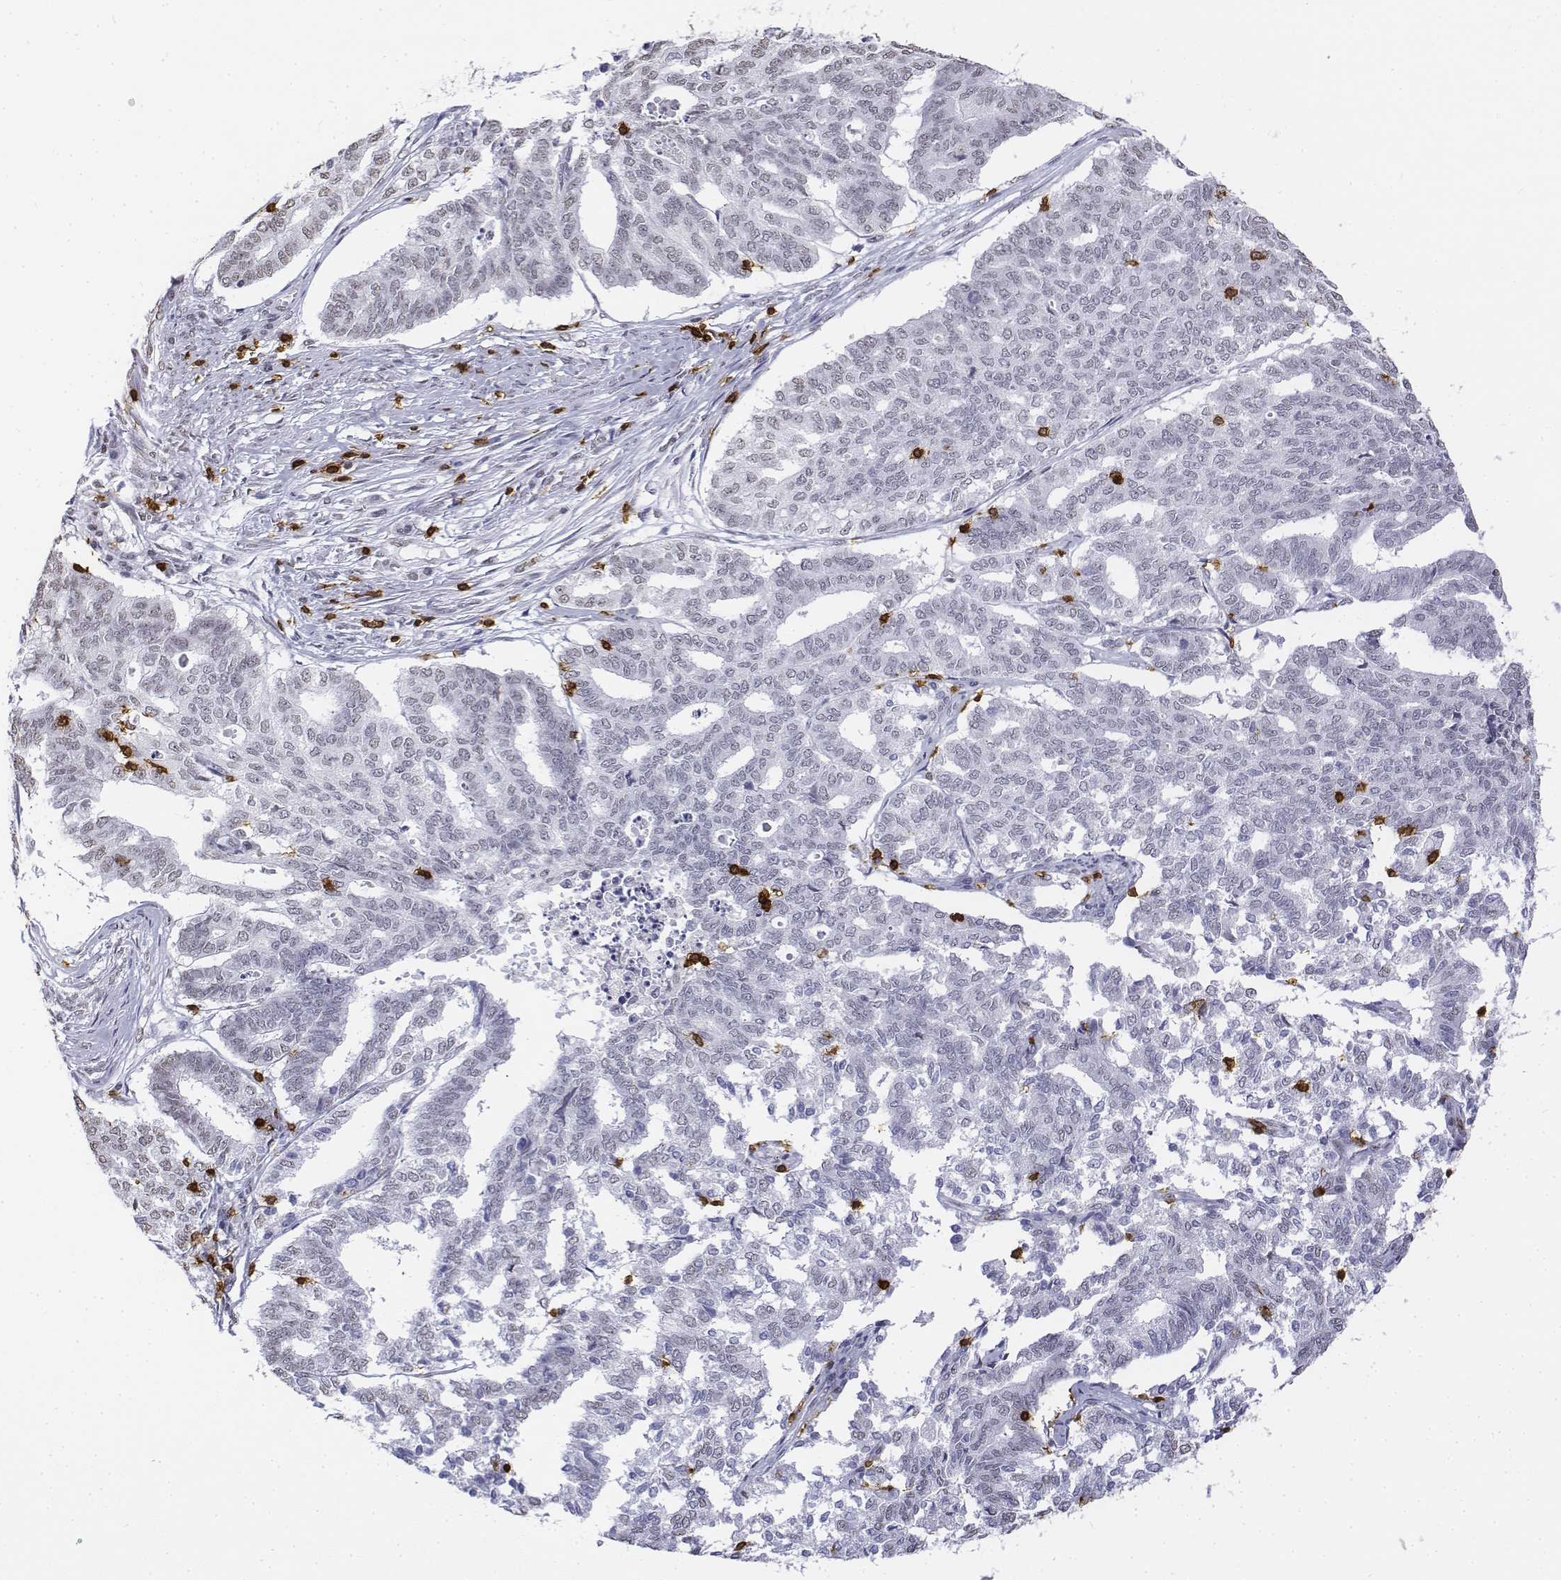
{"staining": {"intensity": "negative", "quantity": "none", "location": "none"}, "tissue": "endometrial cancer", "cell_type": "Tumor cells", "image_type": "cancer", "snomed": [{"axis": "morphology", "description": "Adenocarcinoma, NOS"}, {"axis": "topography", "description": "Endometrium"}], "caption": "Histopathology image shows no significant protein positivity in tumor cells of endometrial cancer (adenocarcinoma).", "gene": "CD3E", "patient": {"sex": "female", "age": 79}}